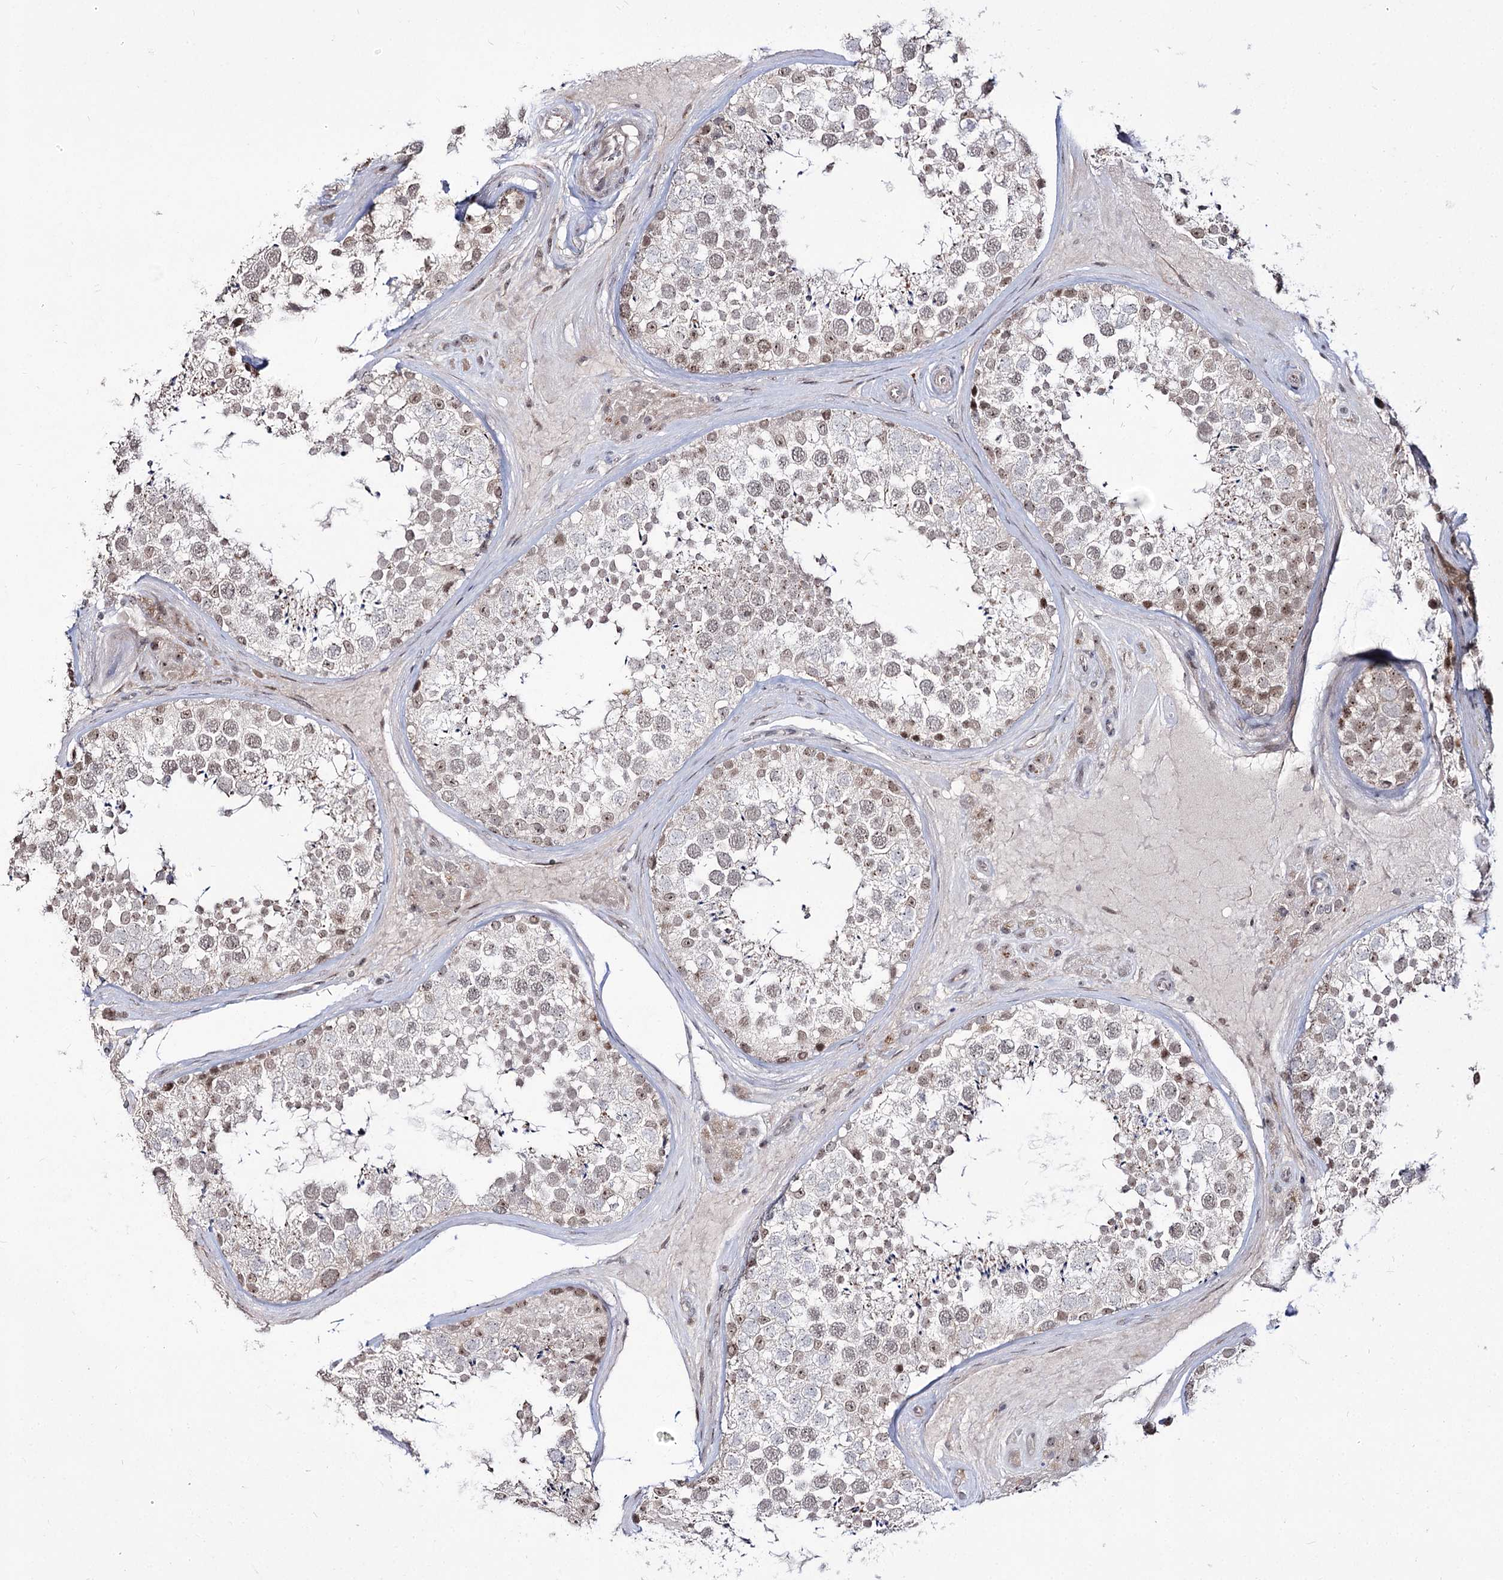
{"staining": {"intensity": "moderate", "quantity": "<25%", "location": "nuclear"}, "tissue": "testis", "cell_type": "Cells in seminiferous ducts", "image_type": "normal", "snomed": [{"axis": "morphology", "description": "Normal tissue, NOS"}, {"axis": "topography", "description": "Testis"}], "caption": "Protein positivity by immunohistochemistry (IHC) reveals moderate nuclear positivity in approximately <25% of cells in seminiferous ducts in normal testis.", "gene": "RRP9", "patient": {"sex": "male", "age": 46}}